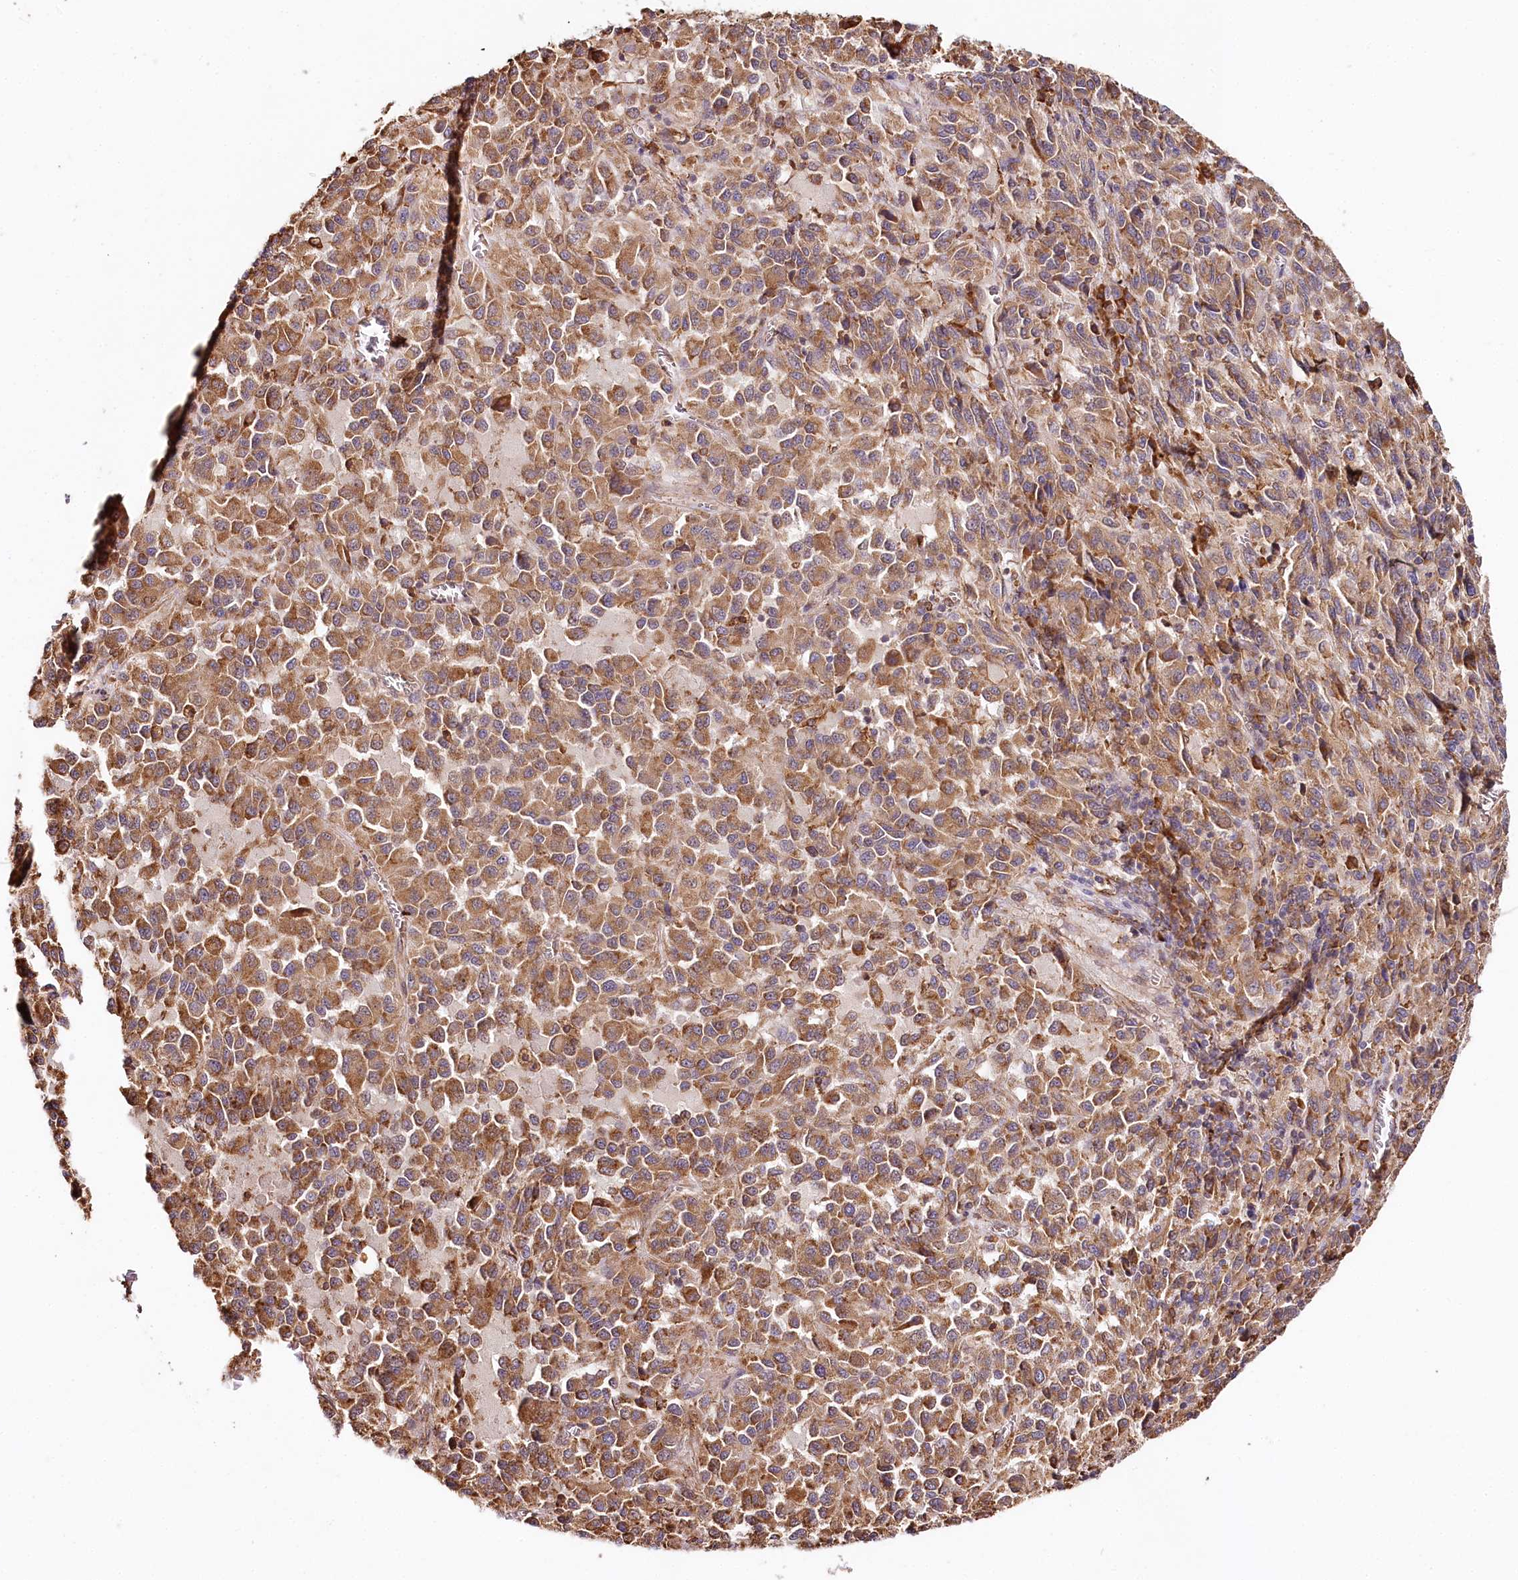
{"staining": {"intensity": "strong", "quantity": ">75%", "location": "cytoplasmic/membranous"}, "tissue": "melanoma", "cell_type": "Tumor cells", "image_type": "cancer", "snomed": [{"axis": "morphology", "description": "Malignant melanoma, Metastatic site"}, {"axis": "topography", "description": "Lung"}], "caption": "High-magnification brightfield microscopy of melanoma stained with DAB (brown) and counterstained with hematoxylin (blue). tumor cells exhibit strong cytoplasmic/membranous staining is identified in about>75% of cells. (Brightfield microscopy of DAB IHC at high magnification).", "gene": "VEGFA", "patient": {"sex": "male", "age": 64}}